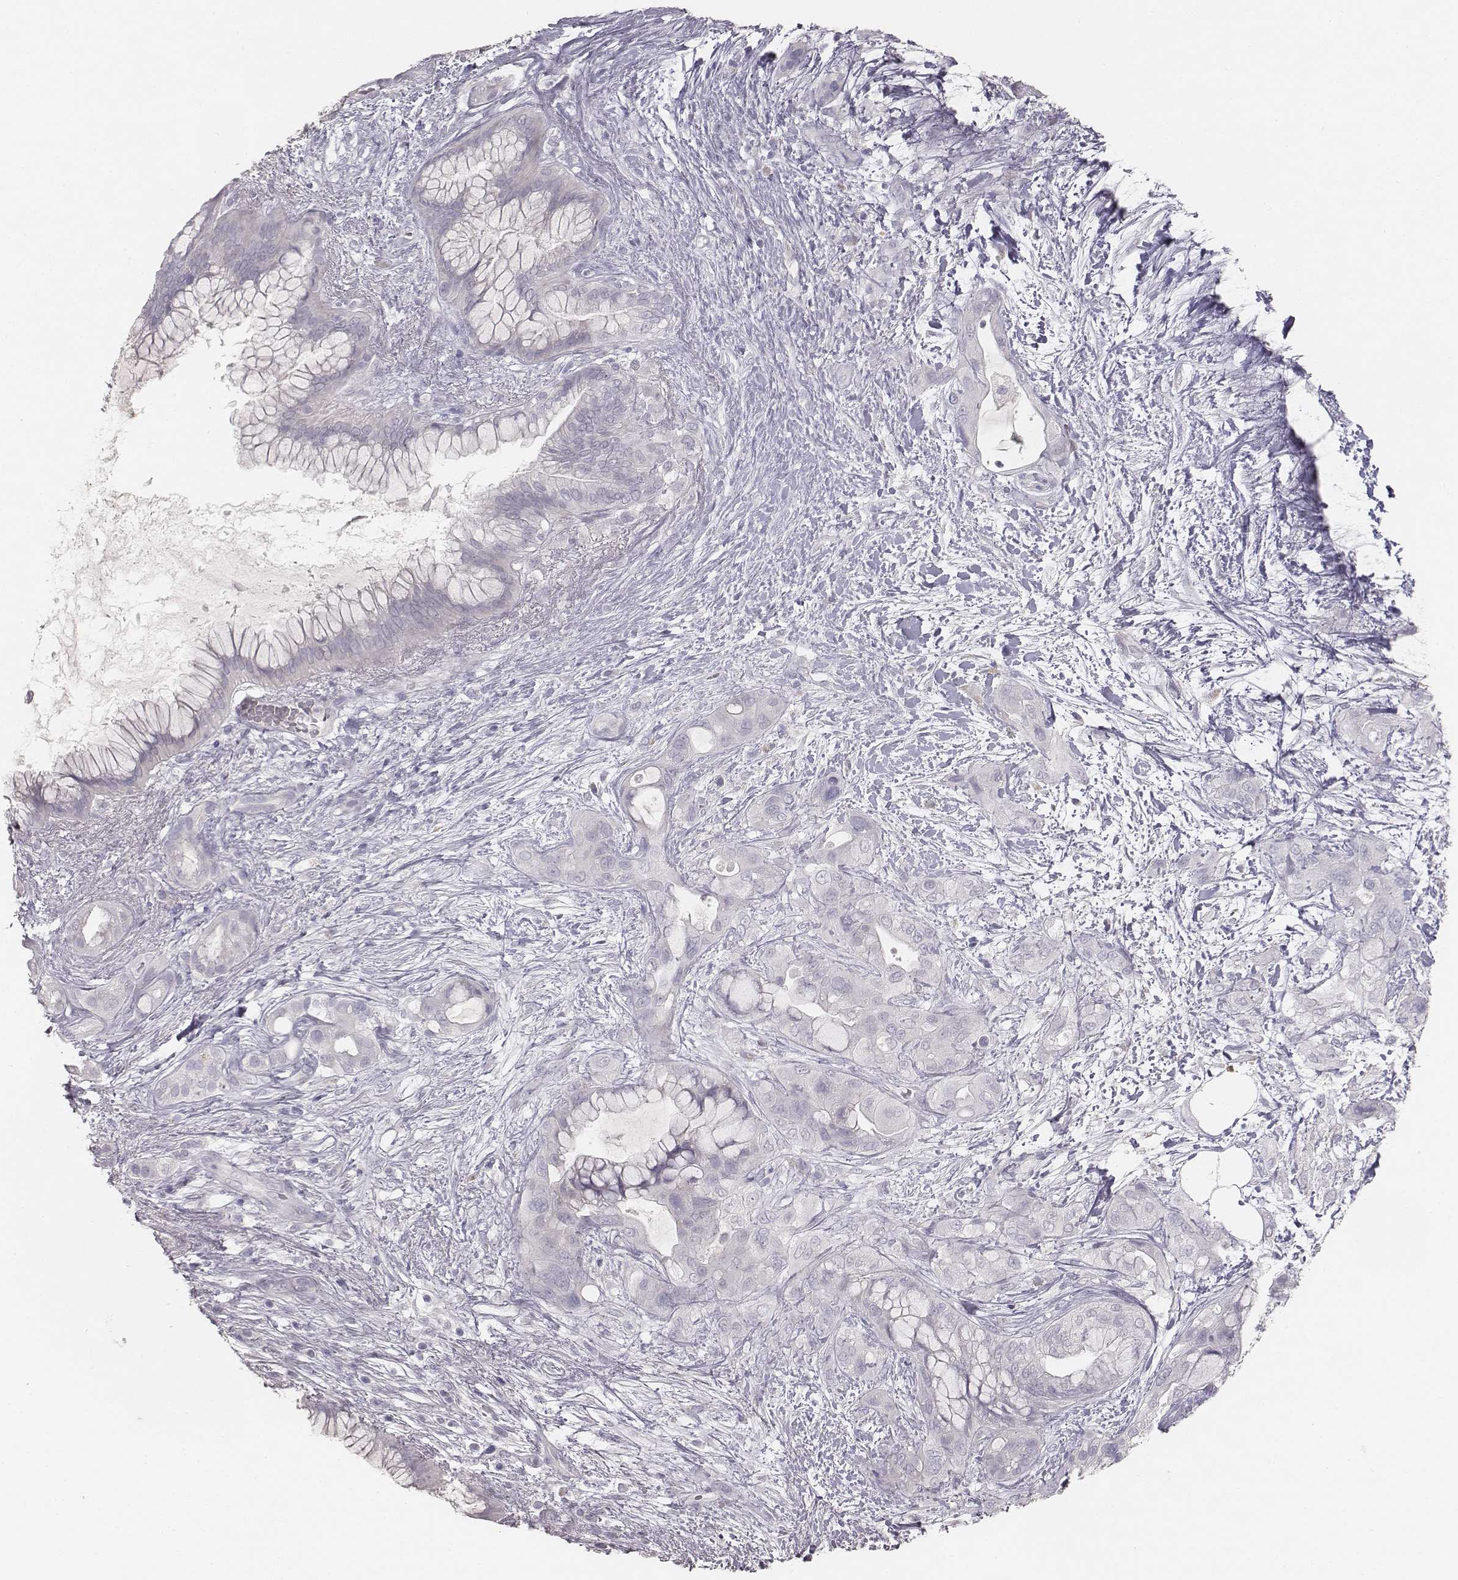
{"staining": {"intensity": "negative", "quantity": "none", "location": "none"}, "tissue": "pancreatic cancer", "cell_type": "Tumor cells", "image_type": "cancer", "snomed": [{"axis": "morphology", "description": "Adenocarcinoma, NOS"}, {"axis": "topography", "description": "Pancreas"}], "caption": "DAB (3,3'-diaminobenzidine) immunohistochemical staining of human pancreatic cancer displays no significant expression in tumor cells.", "gene": "MYH6", "patient": {"sex": "male", "age": 71}}